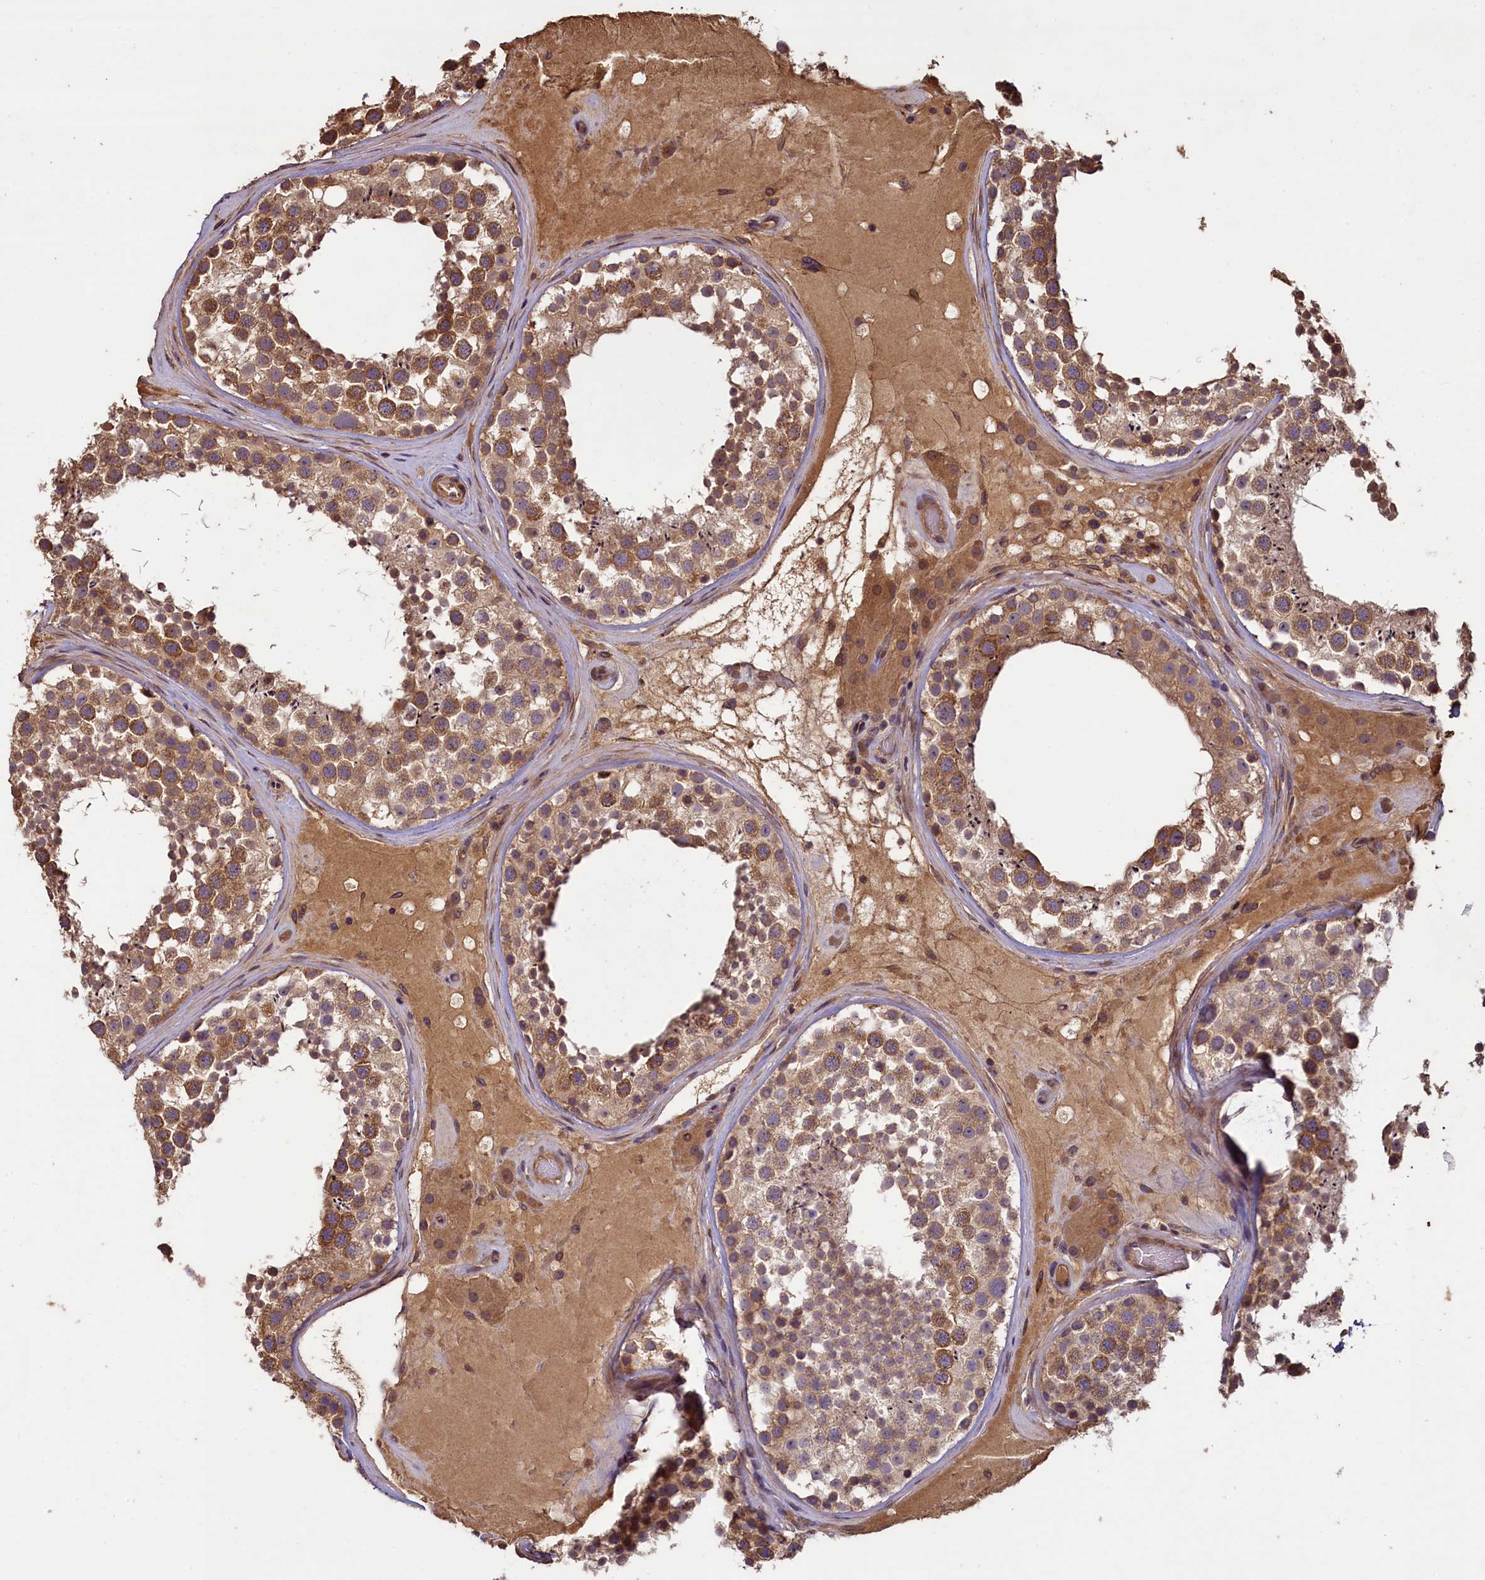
{"staining": {"intensity": "moderate", "quantity": ">75%", "location": "cytoplasmic/membranous"}, "tissue": "testis", "cell_type": "Cells in seminiferous ducts", "image_type": "normal", "snomed": [{"axis": "morphology", "description": "Normal tissue, NOS"}, {"axis": "topography", "description": "Testis"}], "caption": "Brown immunohistochemical staining in unremarkable testis reveals moderate cytoplasmic/membranous positivity in about >75% of cells in seminiferous ducts. (brown staining indicates protein expression, while blue staining denotes nuclei).", "gene": "NUDT6", "patient": {"sex": "male", "age": 46}}